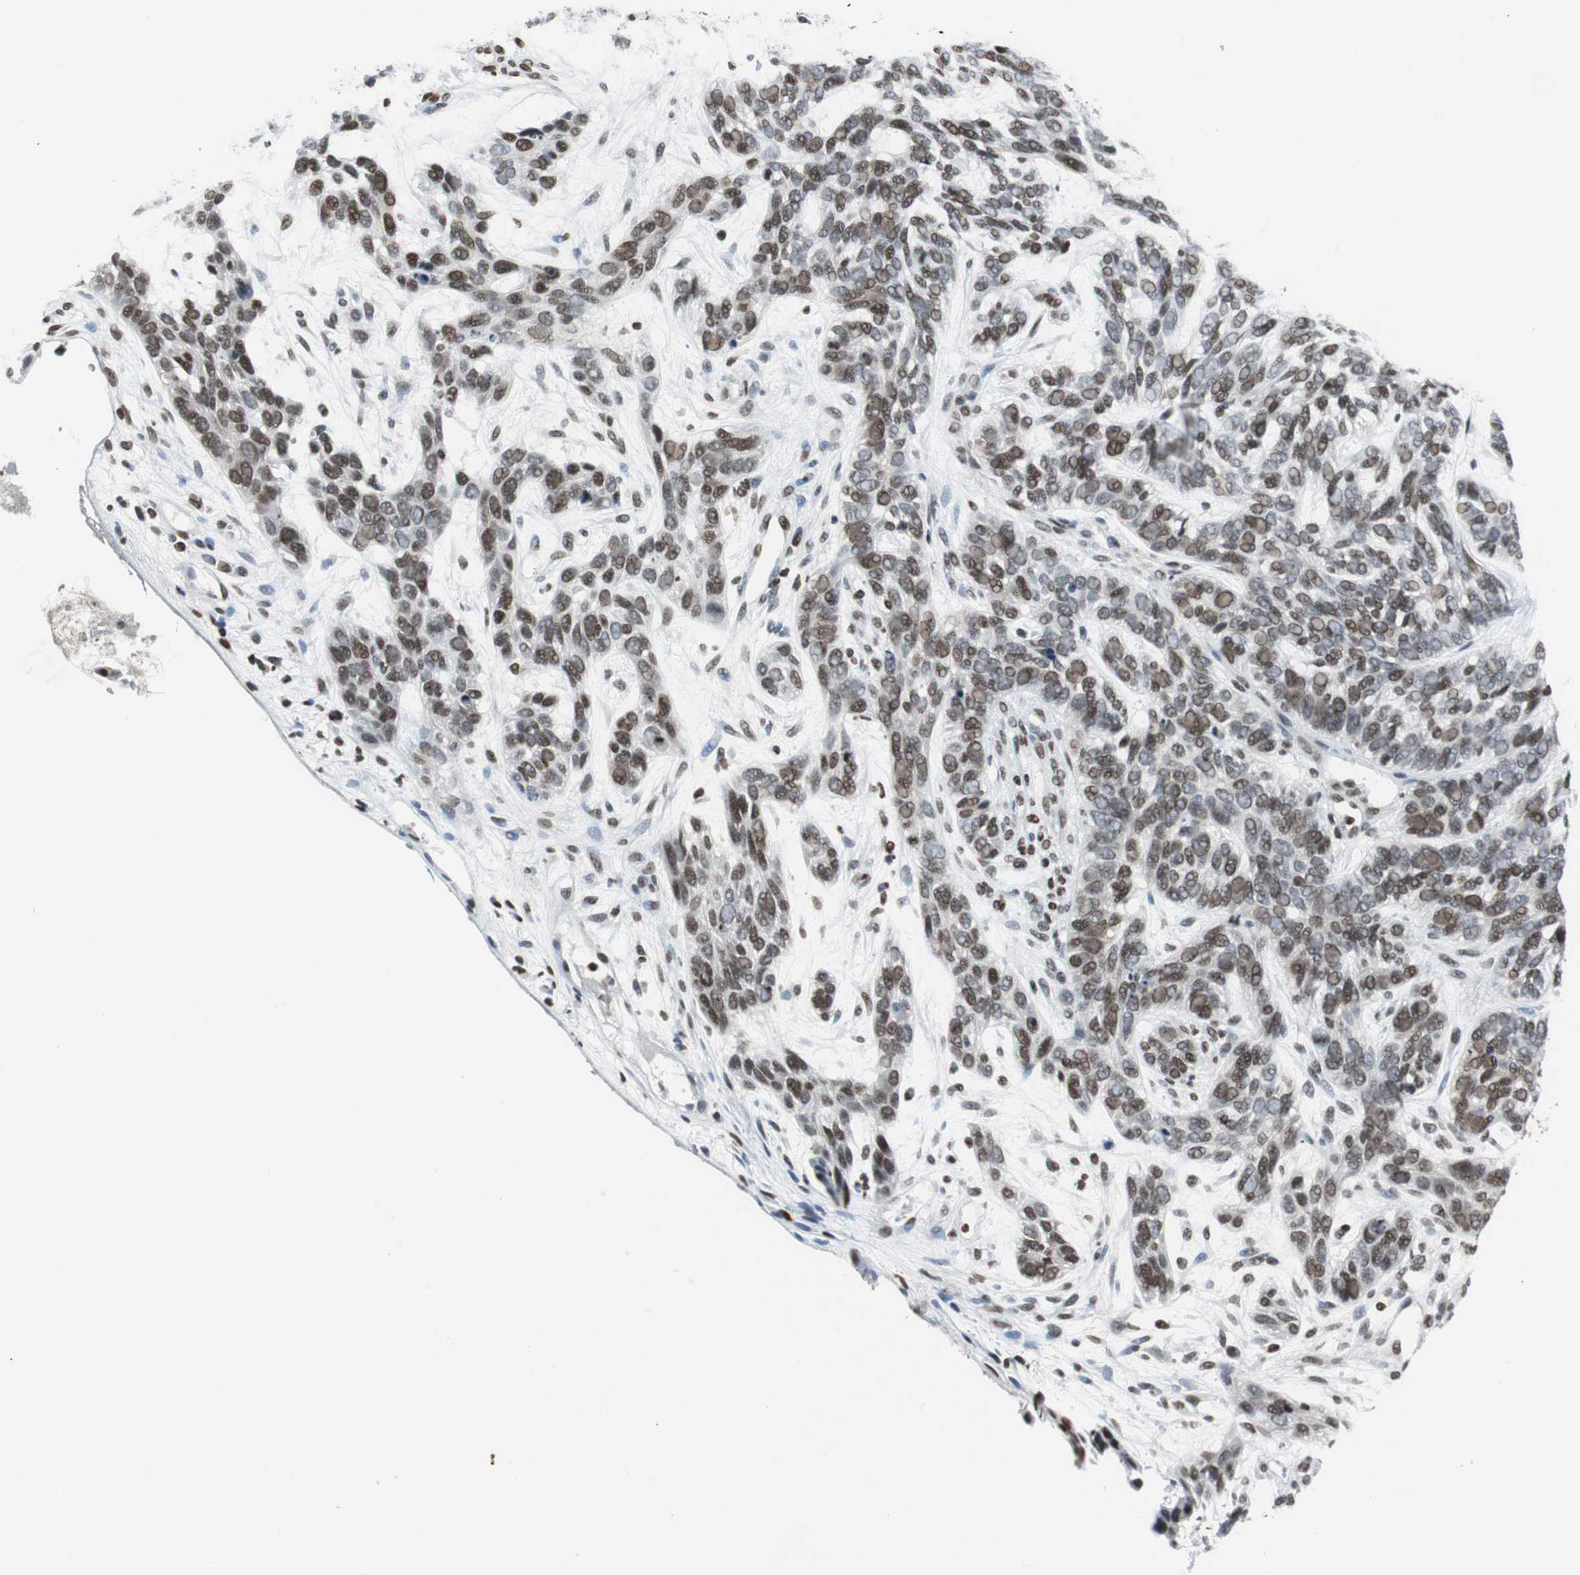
{"staining": {"intensity": "moderate", "quantity": "25%-75%", "location": "nuclear"}, "tissue": "skin cancer", "cell_type": "Tumor cells", "image_type": "cancer", "snomed": [{"axis": "morphology", "description": "Basal cell carcinoma"}, {"axis": "topography", "description": "Skin"}], "caption": "This histopathology image displays IHC staining of skin cancer (basal cell carcinoma), with medium moderate nuclear expression in approximately 25%-75% of tumor cells.", "gene": "PAXIP1", "patient": {"sex": "male", "age": 87}}